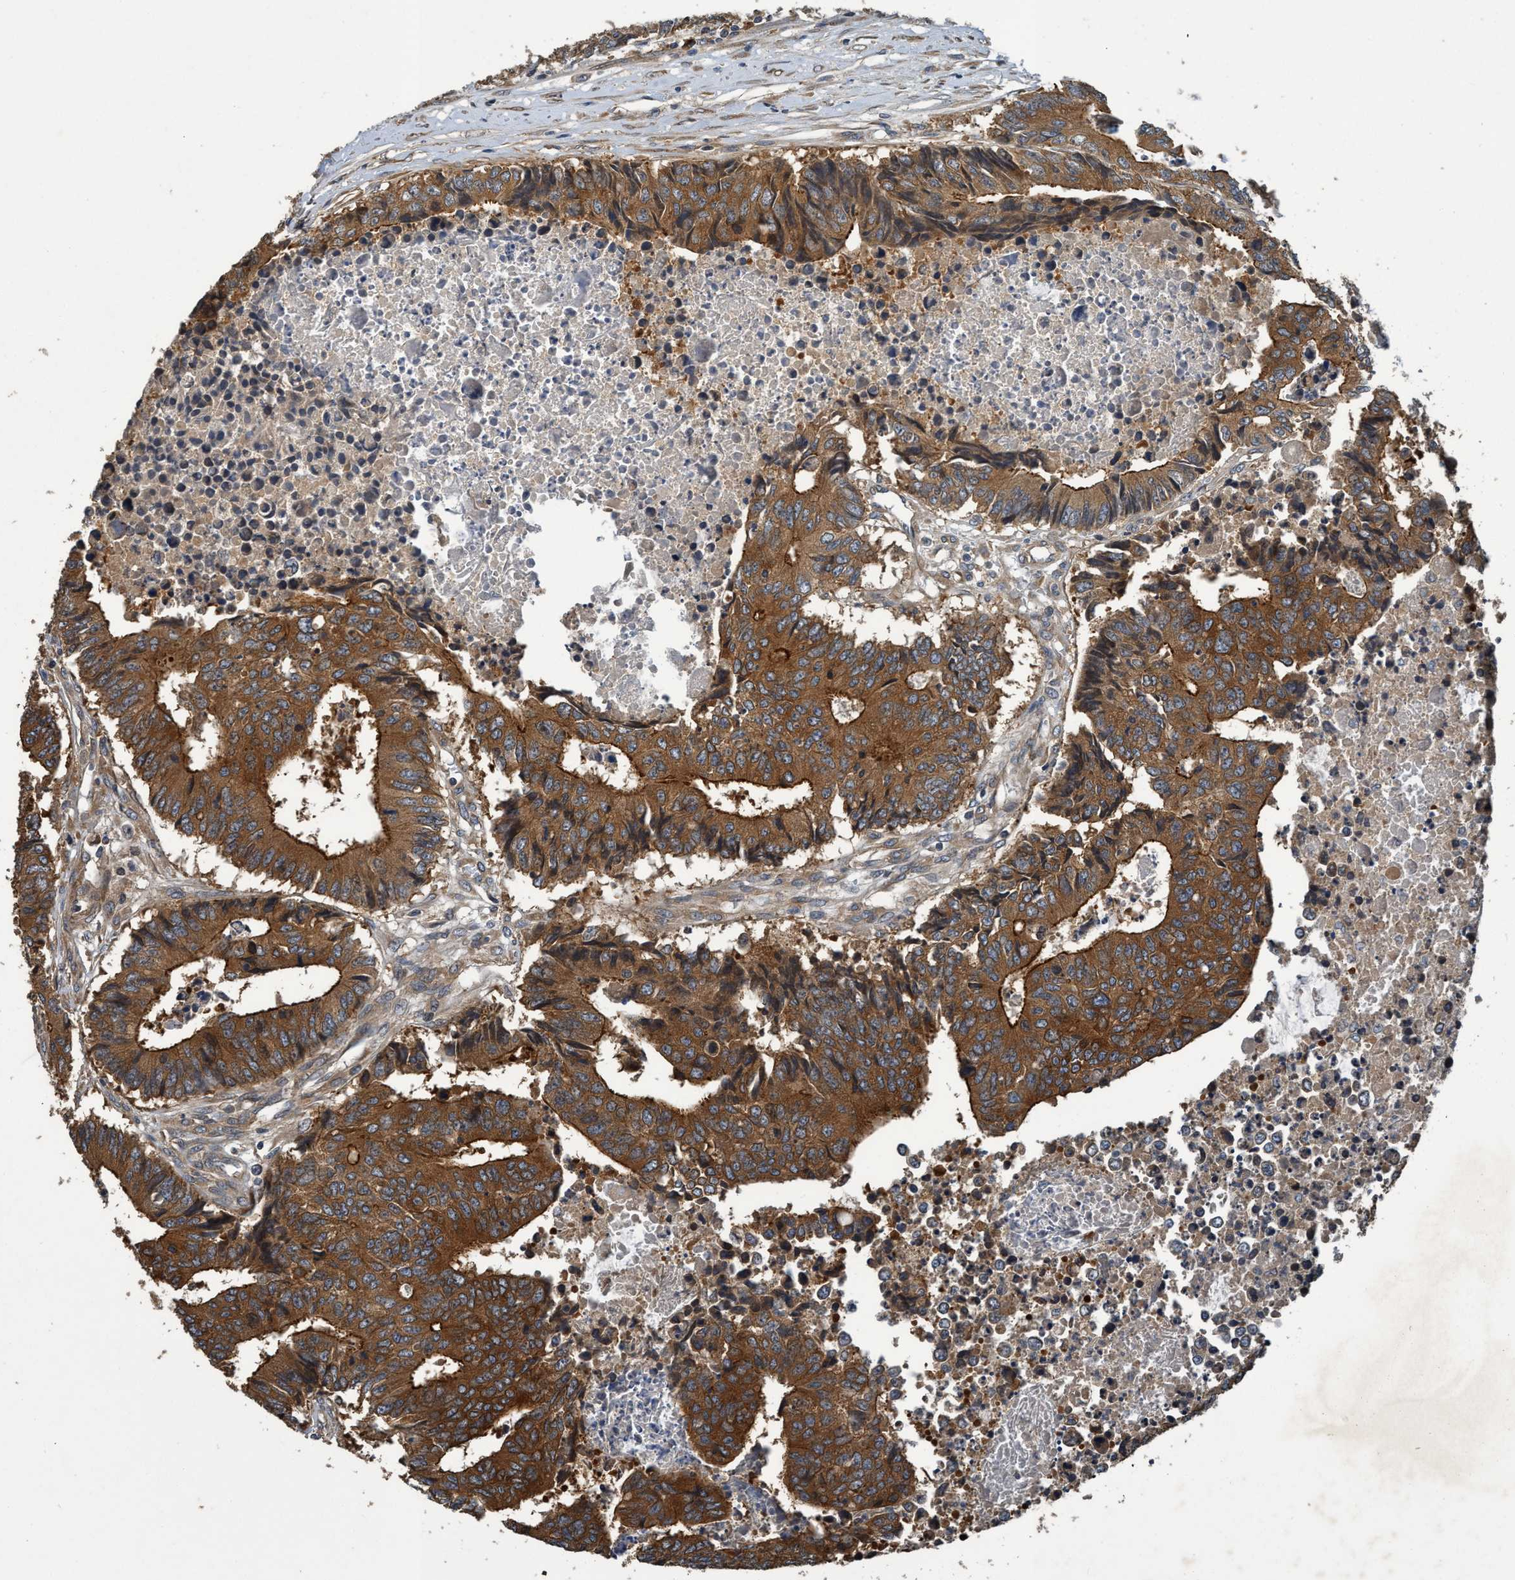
{"staining": {"intensity": "strong", "quantity": ">75%", "location": "cytoplasmic/membranous"}, "tissue": "colorectal cancer", "cell_type": "Tumor cells", "image_type": "cancer", "snomed": [{"axis": "morphology", "description": "Adenocarcinoma, NOS"}, {"axis": "topography", "description": "Rectum"}], "caption": "Colorectal adenocarcinoma stained with DAB (3,3'-diaminobenzidine) IHC exhibits high levels of strong cytoplasmic/membranous positivity in approximately >75% of tumor cells.", "gene": "MACC1", "patient": {"sex": "male", "age": 84}}